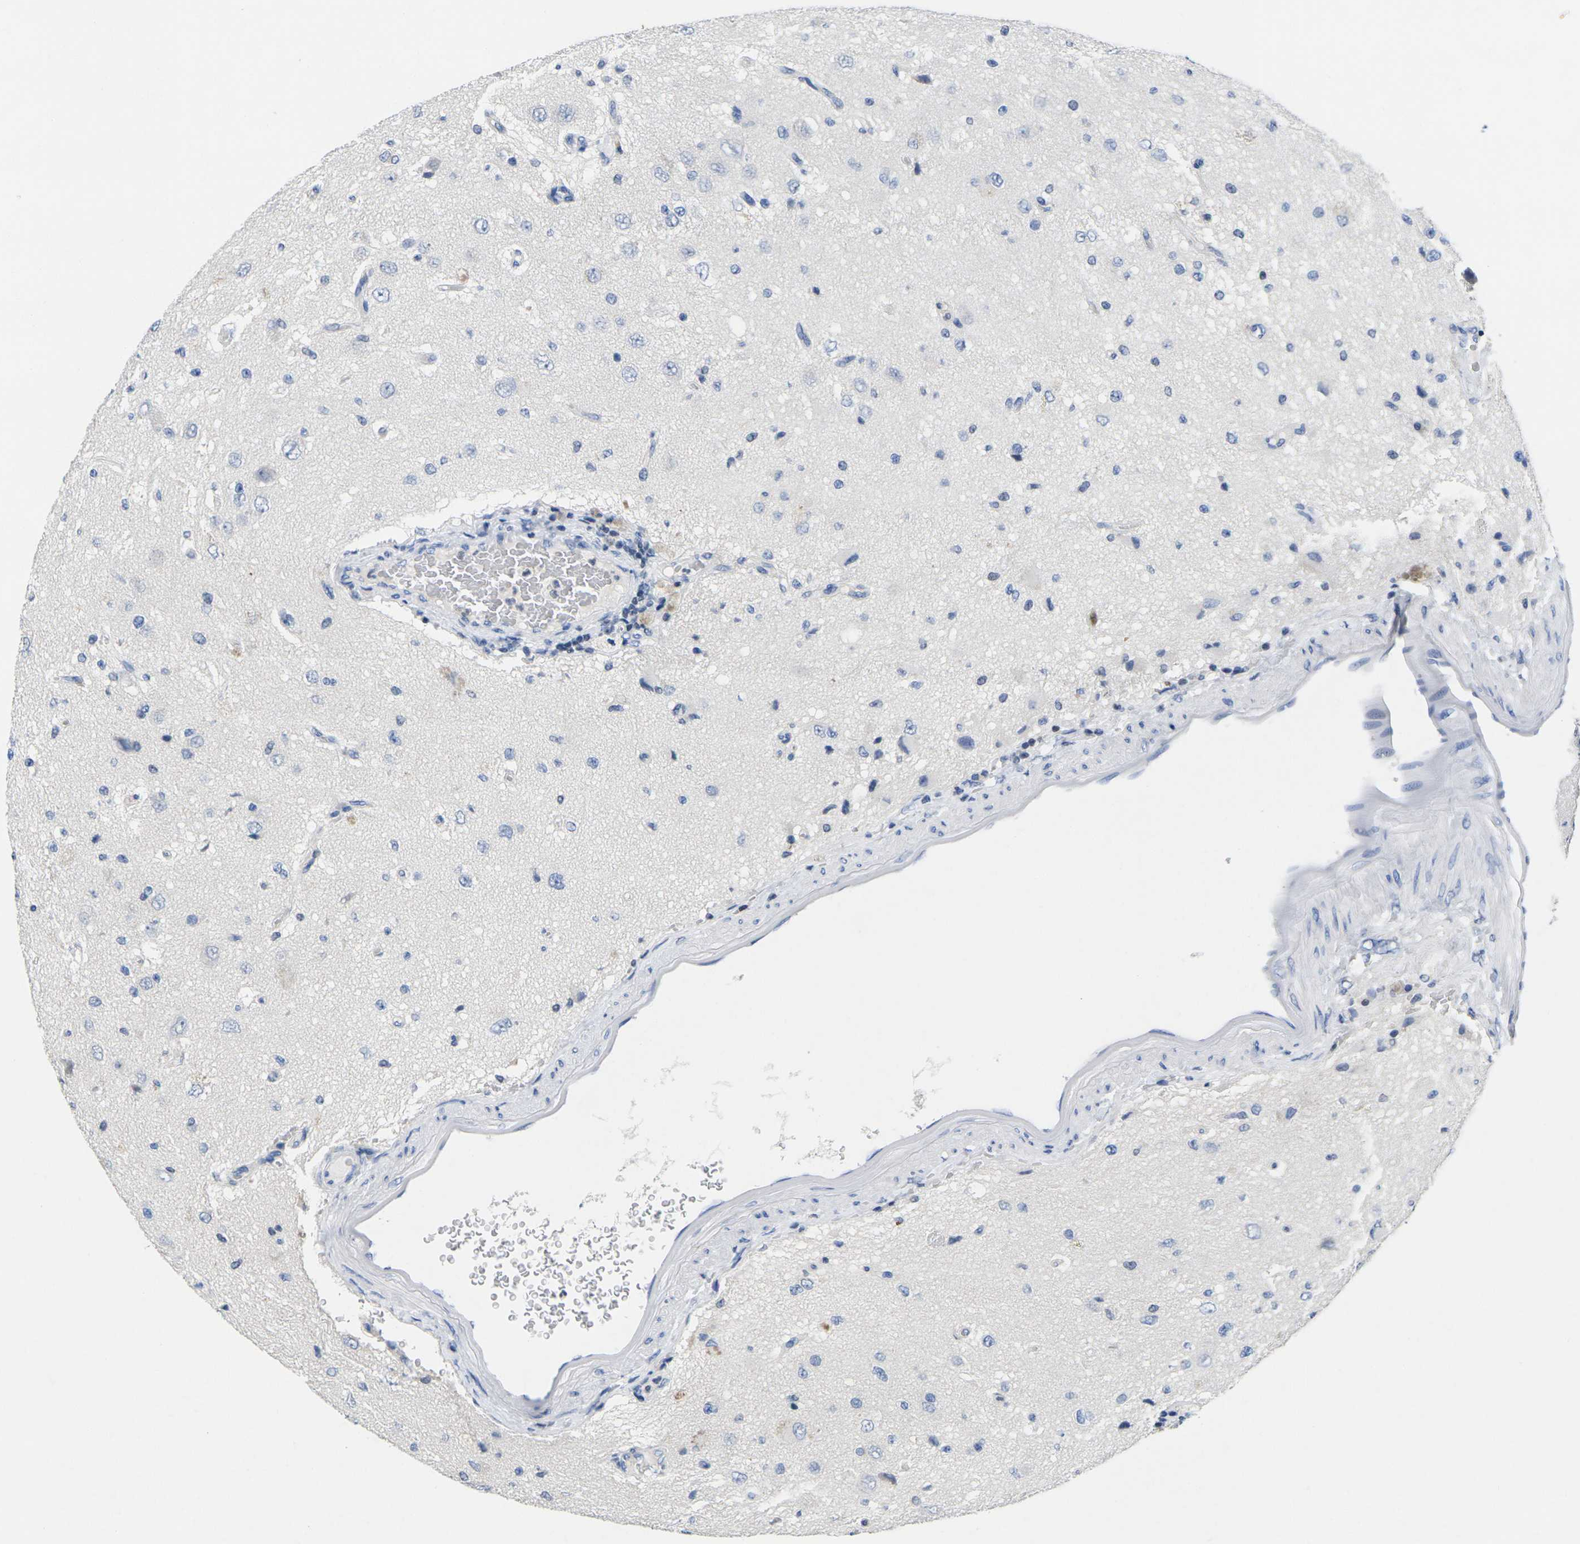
{"staining": {"intensity": "negative", "quantity": "none", "location": "none"}, "tissue": "glioma", "cell_type": "Tumor cells", "image_type": "cancer", "snomed": [{"axis": "morphology", "description": "Glioma, malignant, High grade"}, {"axis": "topography", "description": "pancreas cauda"}], "caption": "Immunohistochemical staining of glioma reveals no significant positivity in tumor cells. (Stains: DAB IHC with hematoxylin counter stain, Microscopy: brightfield microscopy at high magnification).", "gene": "IKZF1", "patient": {"sex": "male", "age": 60}}